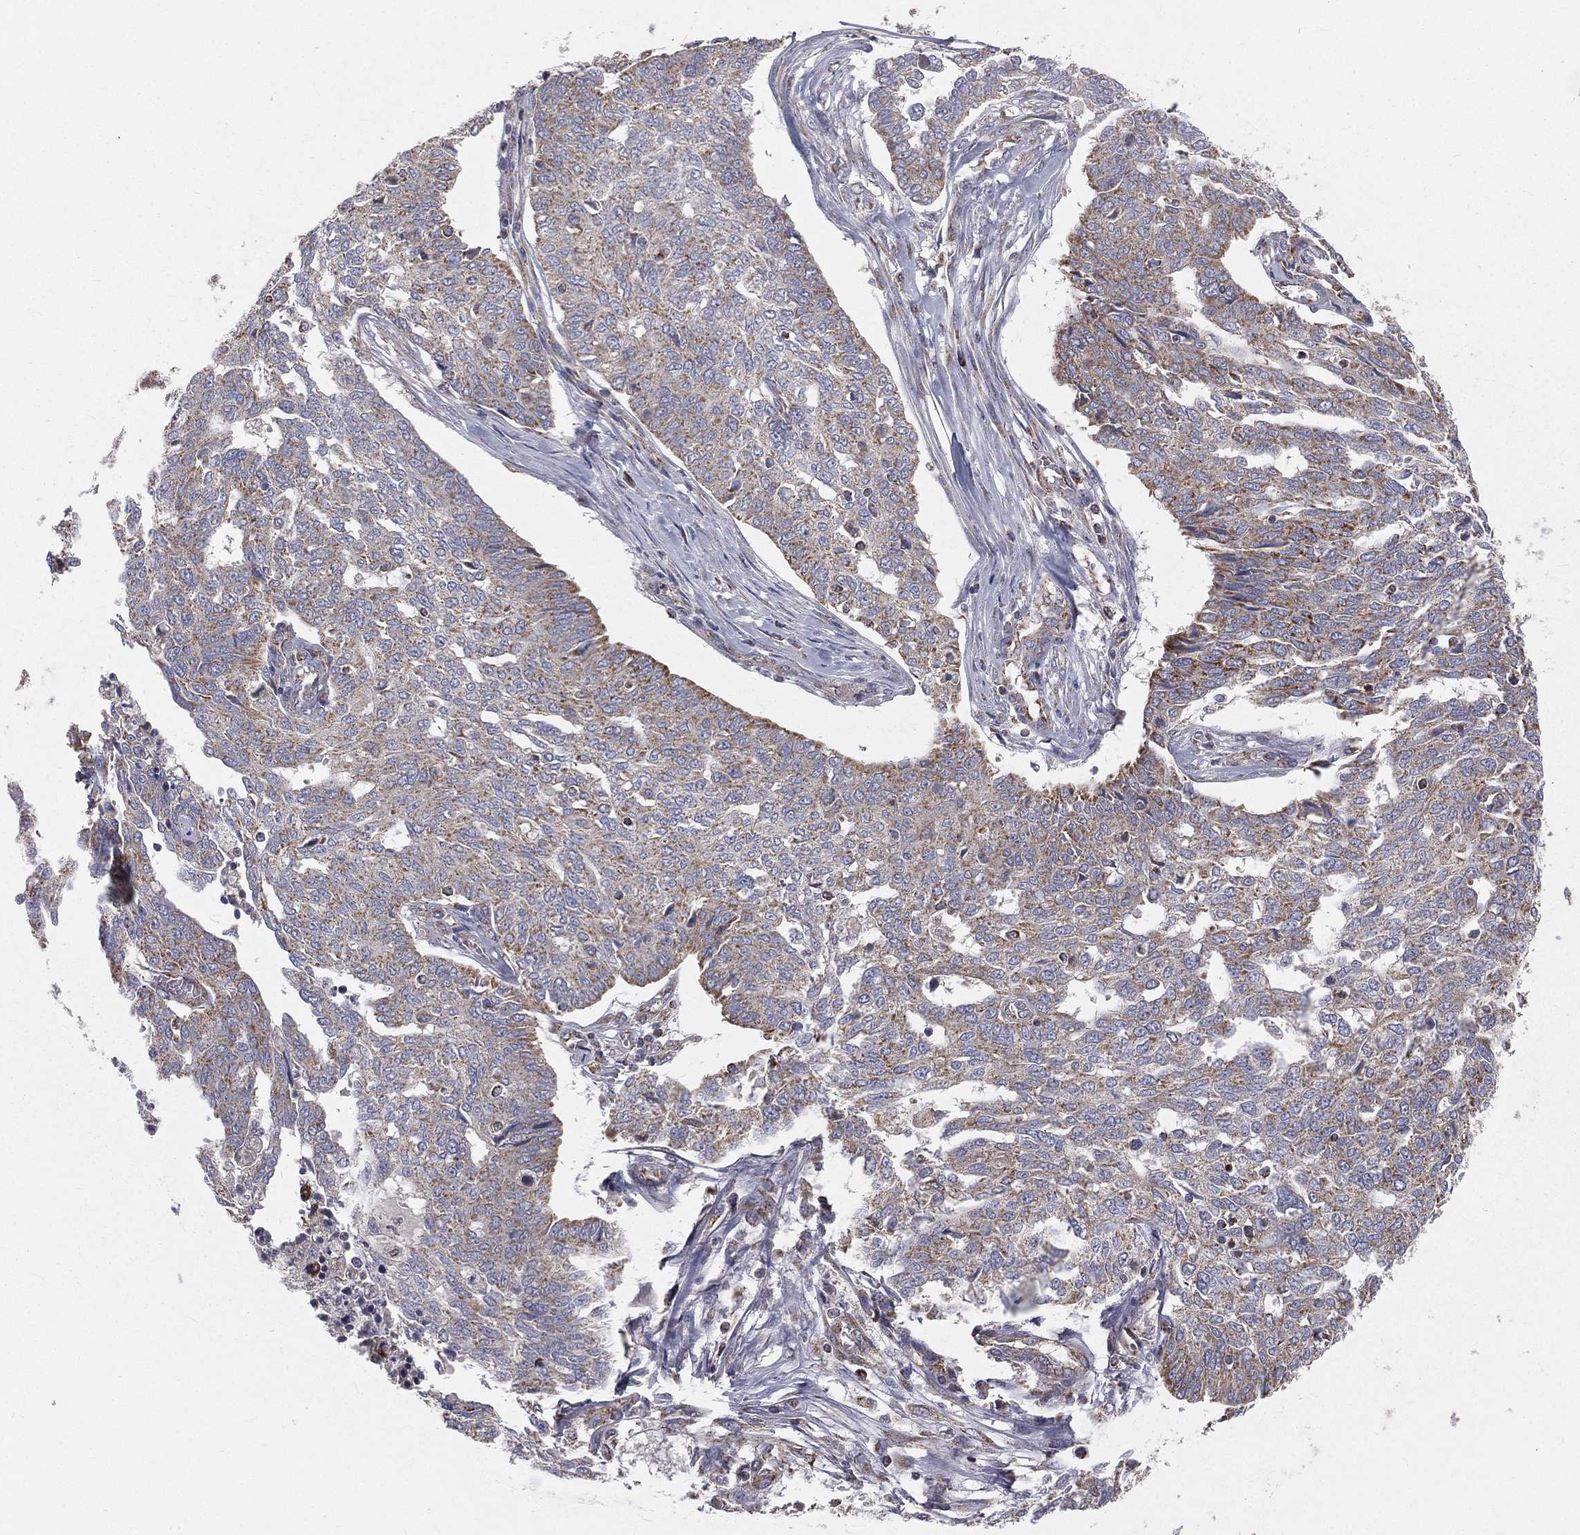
{"staining": {"intensity": "moderate", "quantity": "<25%", "location": "cytoplasmic/membranous"}, "tissue": "ovarian cancer", "cell_type": "Tumor cells", "image_type": "cancer", "snomed": [{"axis": "morphology", "description": "Cystadenocarcinoma, serous, NOS"}, {"axis": "topography", "description": "Ovary"}], "caption": "Protein expression analysis of ovarian cancer (serous cystadenocarcinoma) displays moderate cytoplasmic/membranous positivity in about <25% of tumor cells.", "gene": "HADH", "patient": {"sex": "female", "age": 67}}